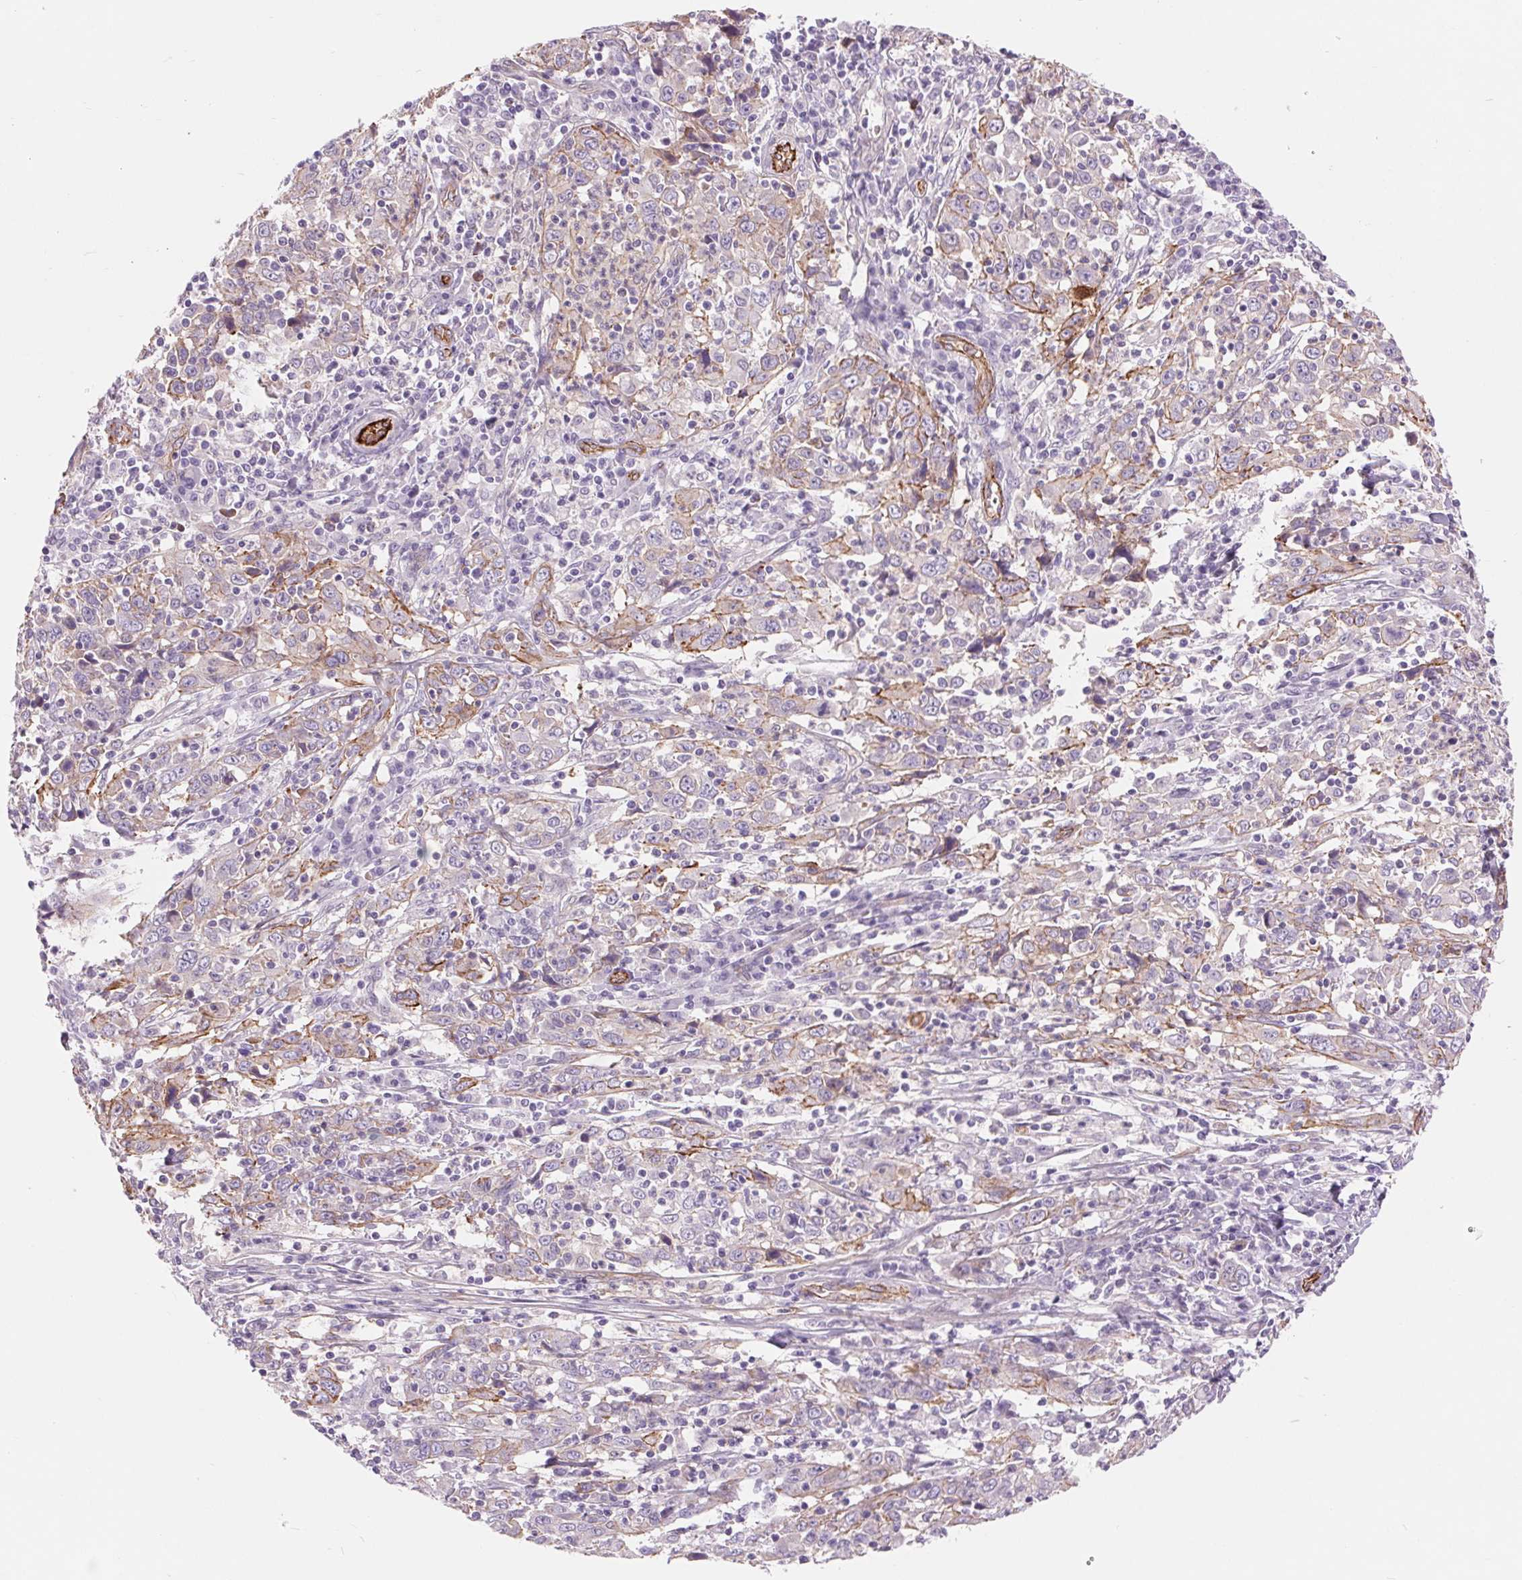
{"staining": {"intensity": "weak", "quantity": "<25%", "location": "cytoplasmic/membranous"}, "tissue": "cervical cancer", "cell_type": "Tumor cells", "image_type": "cancer", "snomed": [{"axis": "morphology", "description": "Squamous cell carcinoma, NOS"}, {"axis": "topography", "description": "Cervix"}], "caption": "The micrograph exhibits no staining of tumor cells in cervical cancer. The staining was performed using DAB (3,3'-diaminobenzidine) to visualize the protein expression in brown, while the nuclei were stained in blue with hematoxylin (Magnification: 20x).", "gene": "DIXDC1", "patient": {"sex": "female", "age": 46}}